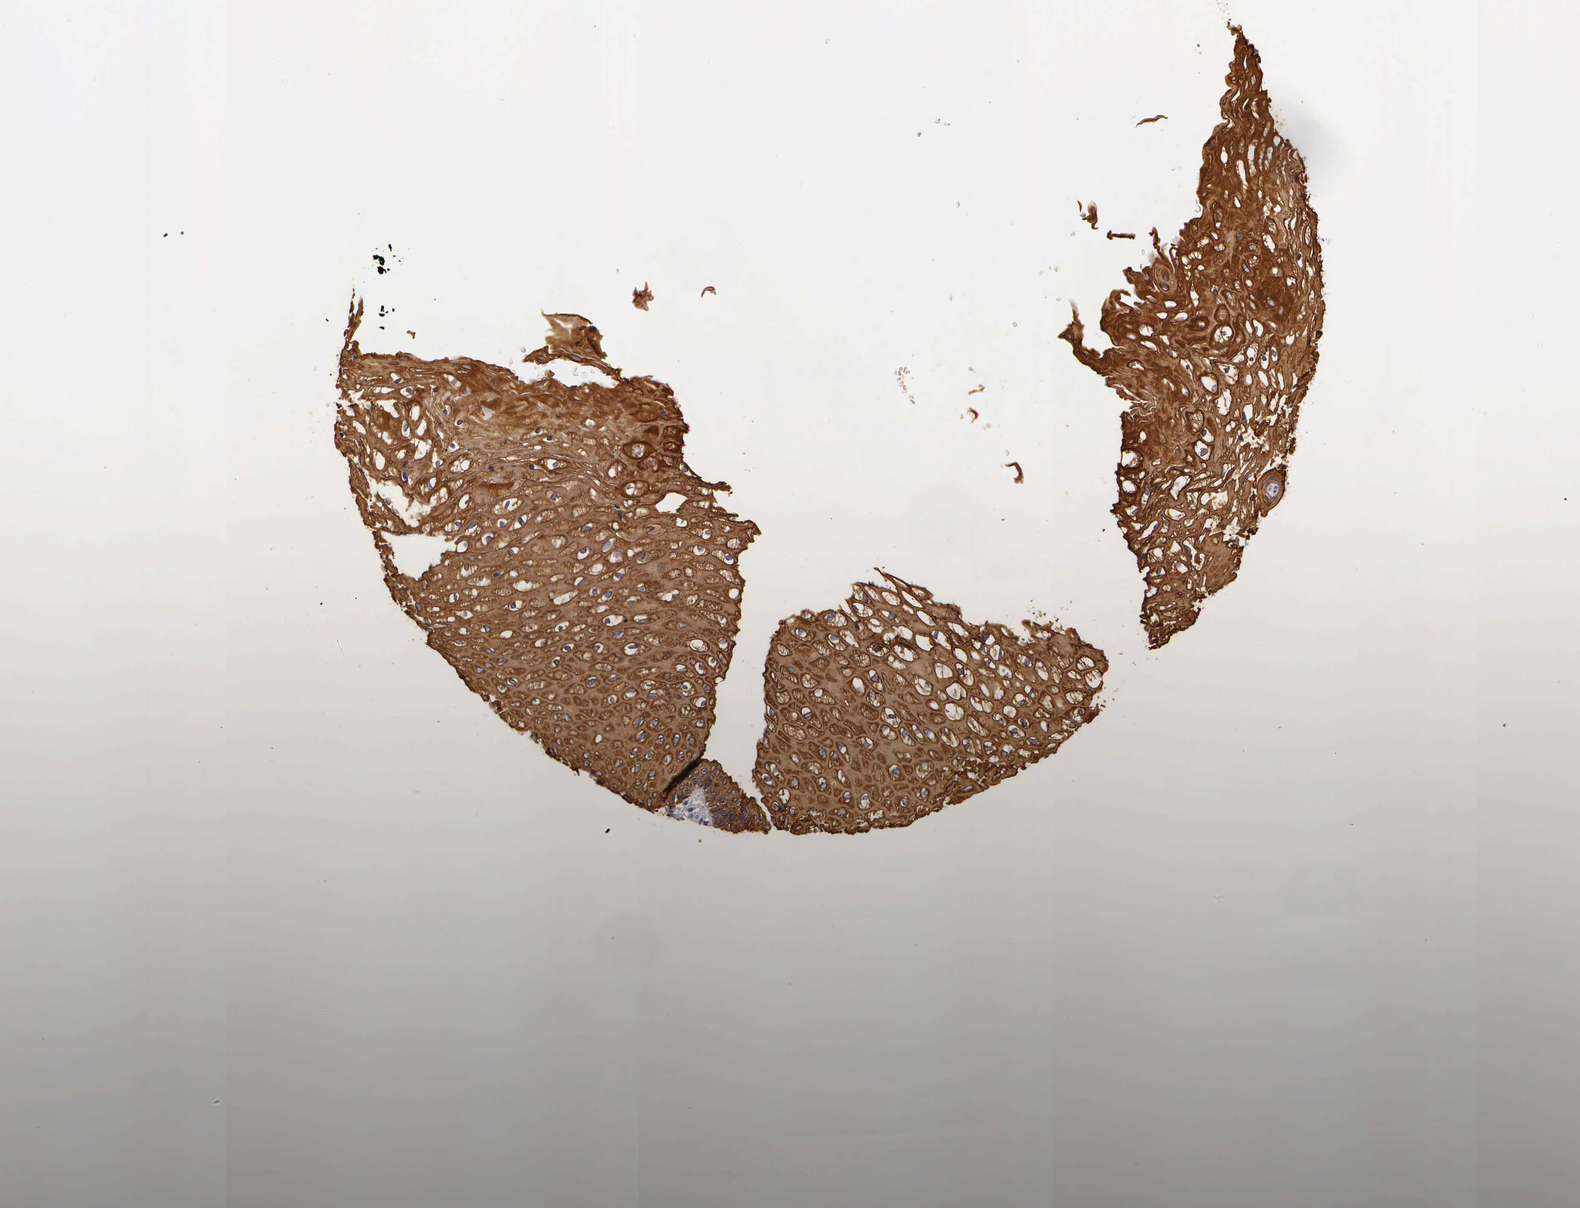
{"staining": {"intensity": "strong", "quantity": ">75%", "location": "cytoplasmic/membranous"}, "tissue": "vagina", "cell_type": "Squamous epithelial cells", "image_type": "normal", "snomed": [{"axis": "morphology", "description": "Normal tissue, NOS"}, {"axis": "topography", "description": "Vagina"}], "caption": "Immunohistochemical staining of benign human vagina shows high levels of strong cytoplasmic/membranous expression in about >75% of squamous epithelial cells.", "gene": "KRT17", "patient": {"sex": "female", "age": 34}}